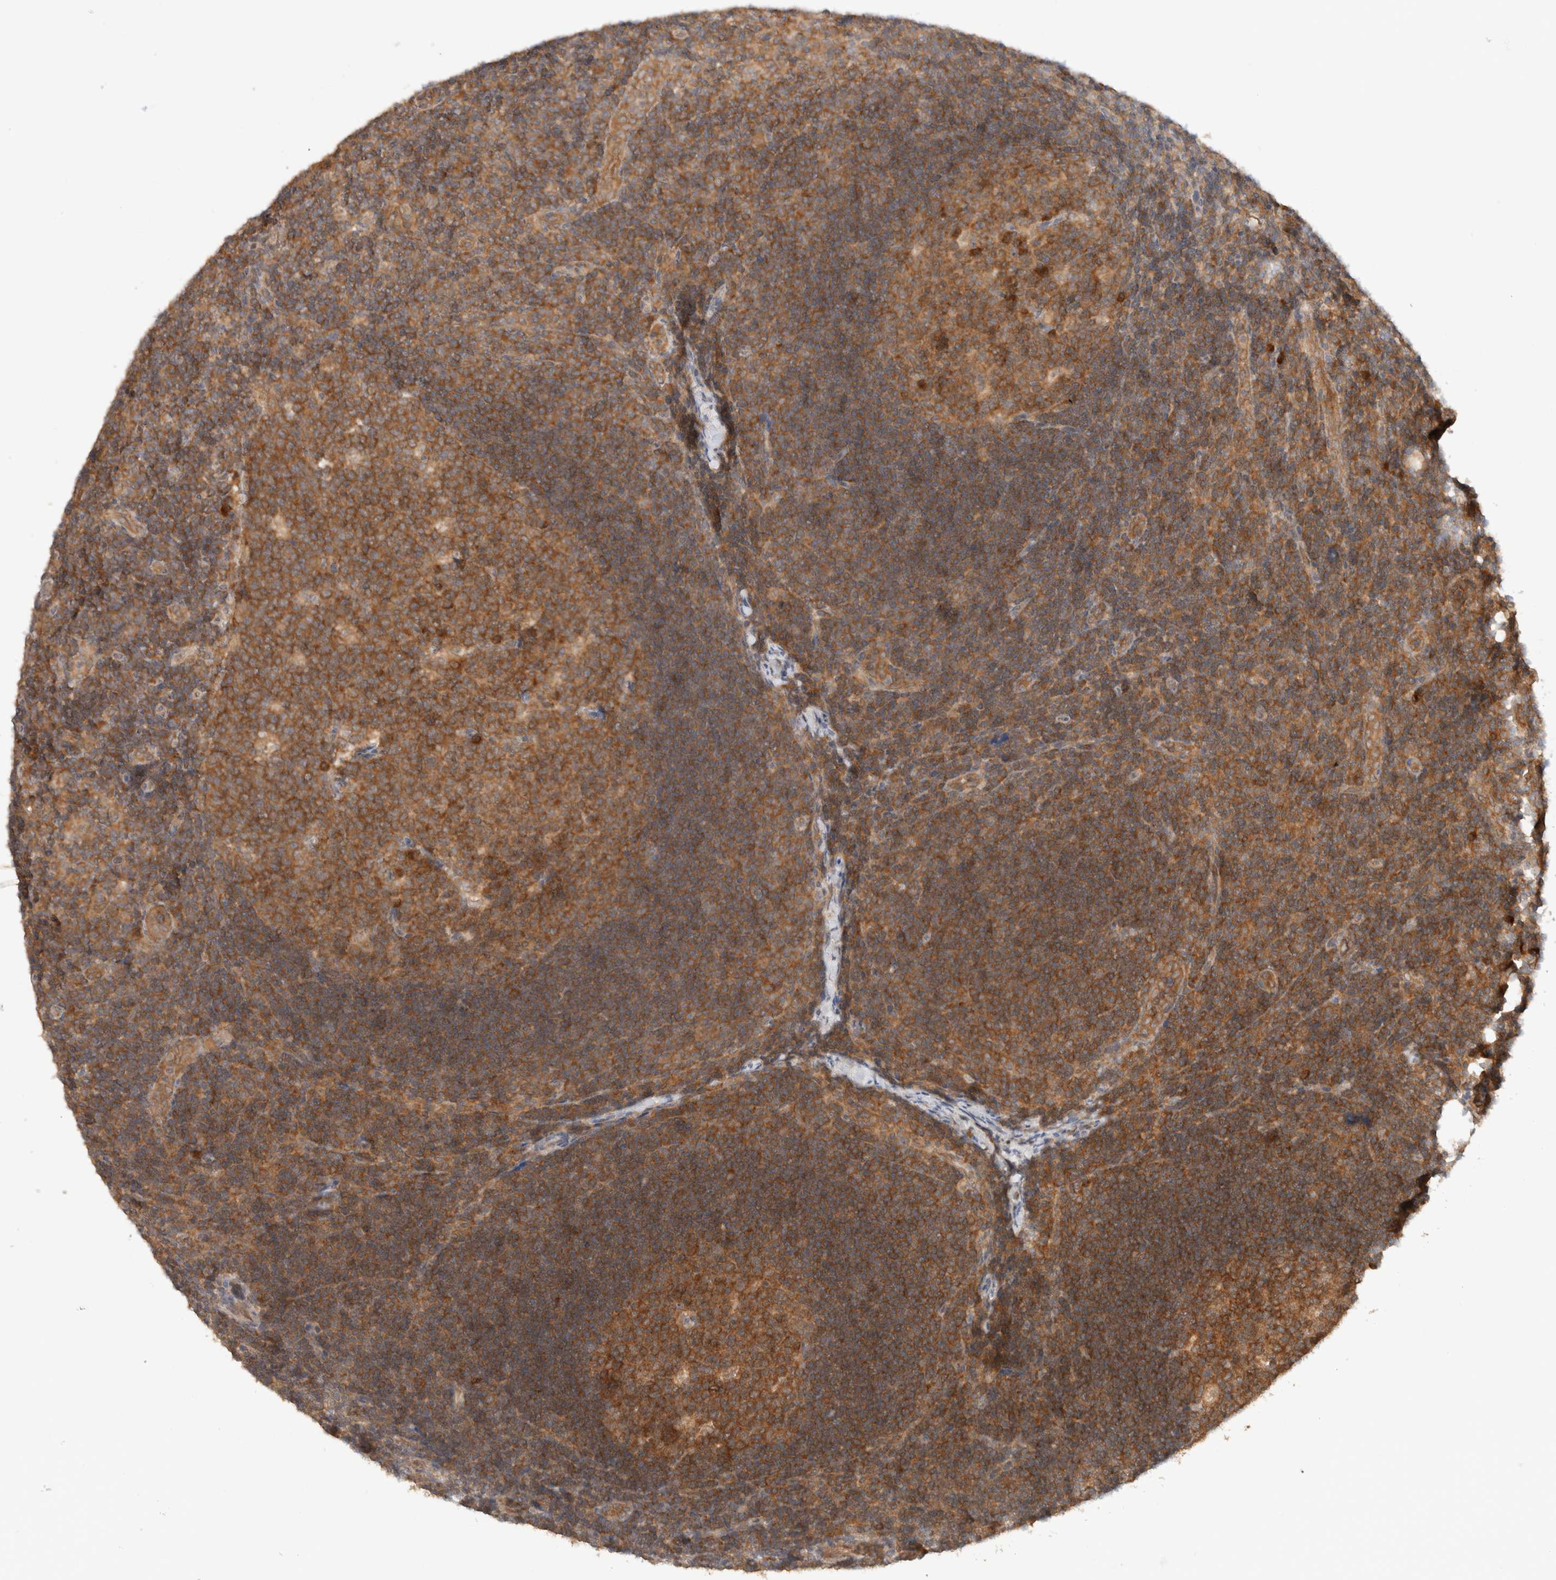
{"staining": {"intensity": "strong", "quantity": ">75%", "location": "cytoplasmic/membranous"}, "tissue": "lymph node", "cell_type": "Germinal center cells", "image_type": "normal", "snomed": [{"axis": "morphology", "description": "Normal tissue, NOS"}, {"axis": "topography", "description": "Lymph node"}], "caption": "Immunohistochemical staining of unremarkable lymph node reveals >75% levels of strong cytoplasmic/membranous protein expression in about >75% of germinal center cells. The protein is stained brown, and the nuclei are stained in blue (DAB IHC with brightfield microscopy, high magnification).", "gene": "ARFGEF2", "patient": {"sex": "female", "age": 22}}